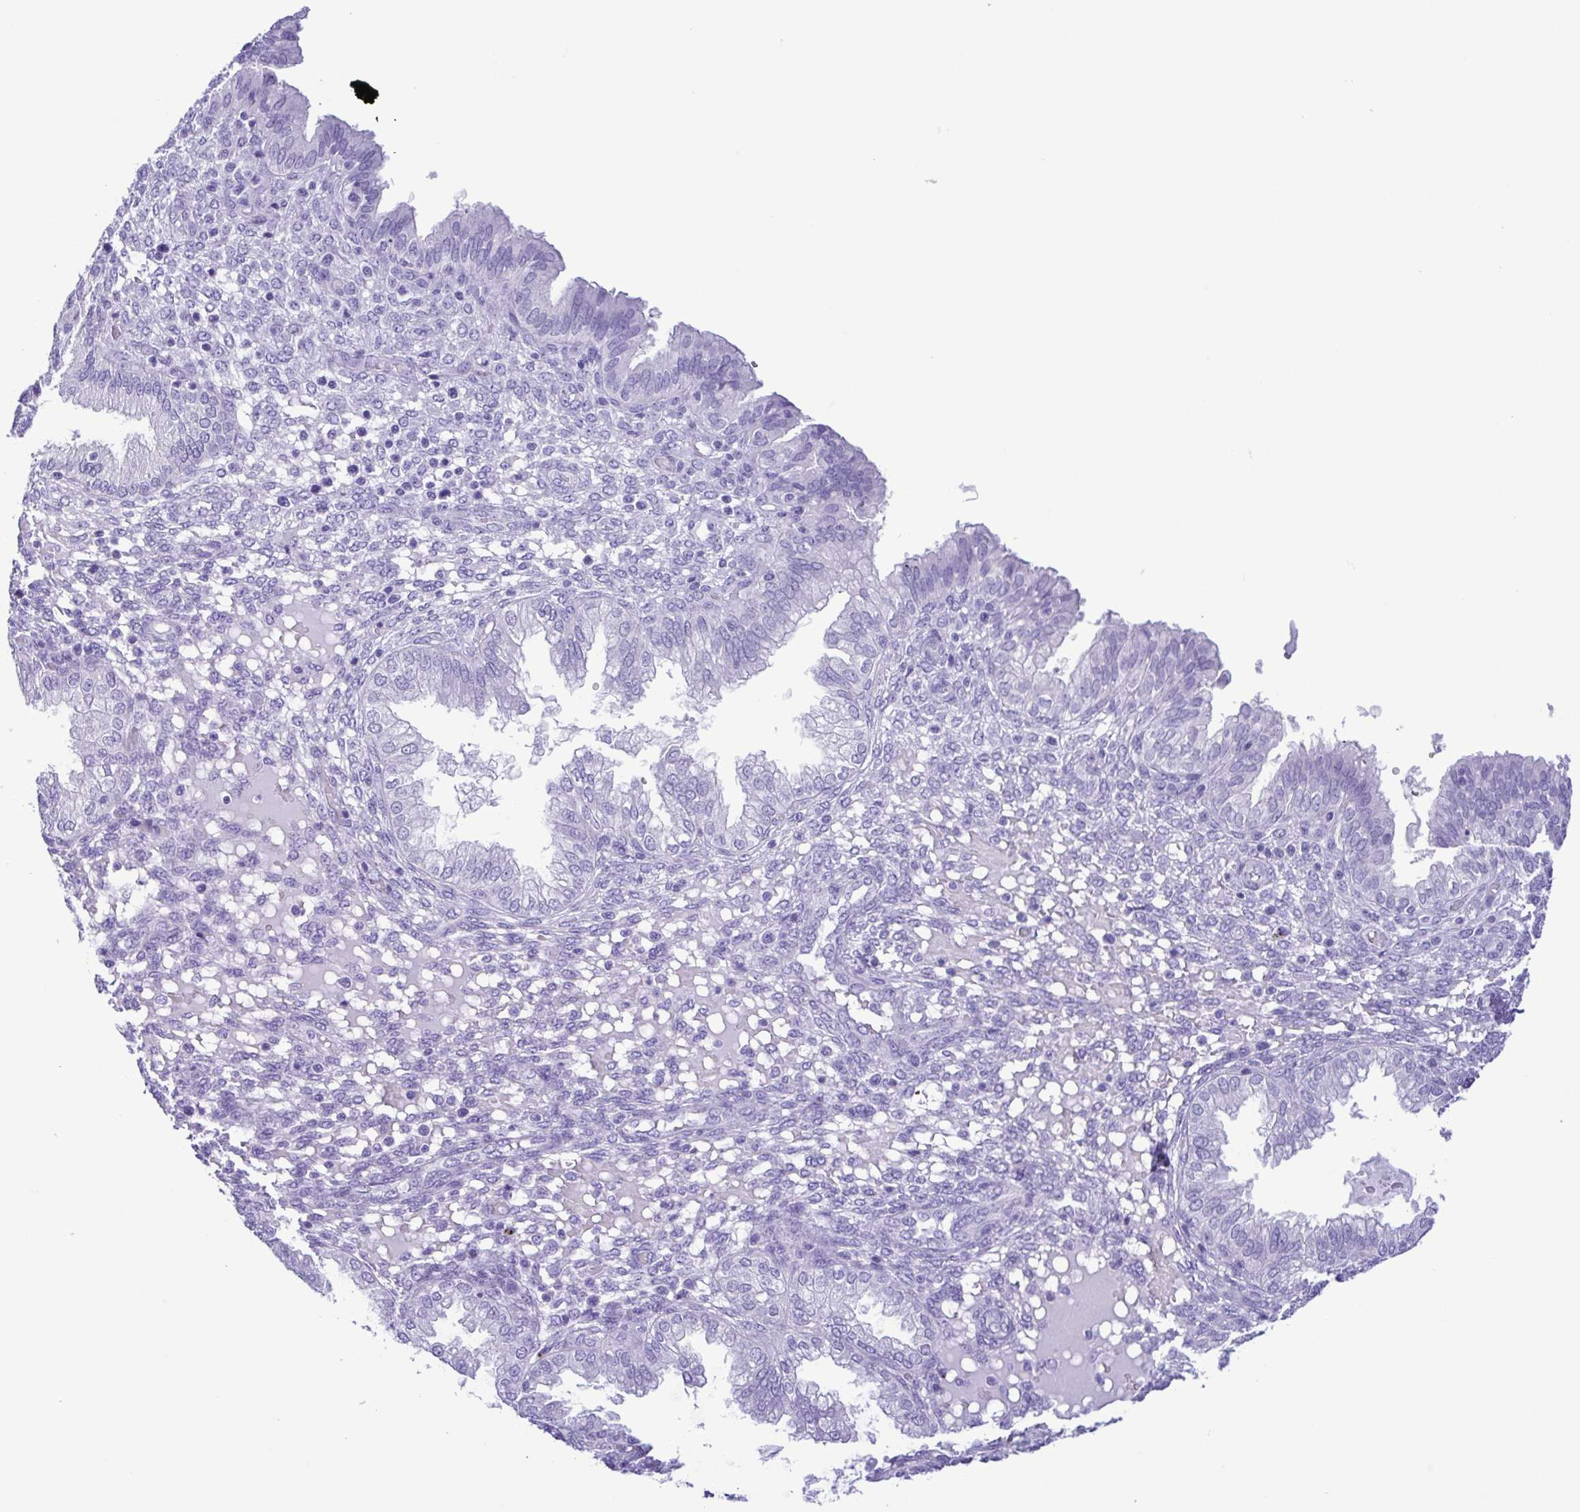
{"staining": {"intensity": "negative", "quantity": "none", "location": "none"}, "tissue": "endometrium", "cell_type": "Cells in endometrial stroma", "image_type": "normal", "snomed": [{"axis": "morphology", "description": "Normal tissue, NOS"}, {"axis": "topography", "description": "Endometrium"}], "caption": "The micrograph displays no staining of cells in endometrial stroma in benign endometrium. (Immunohistochemistry, brightfield microscopy, high magnification).", "gene": "OVGP1", "patient": {"sex": "female", "age": 33}}